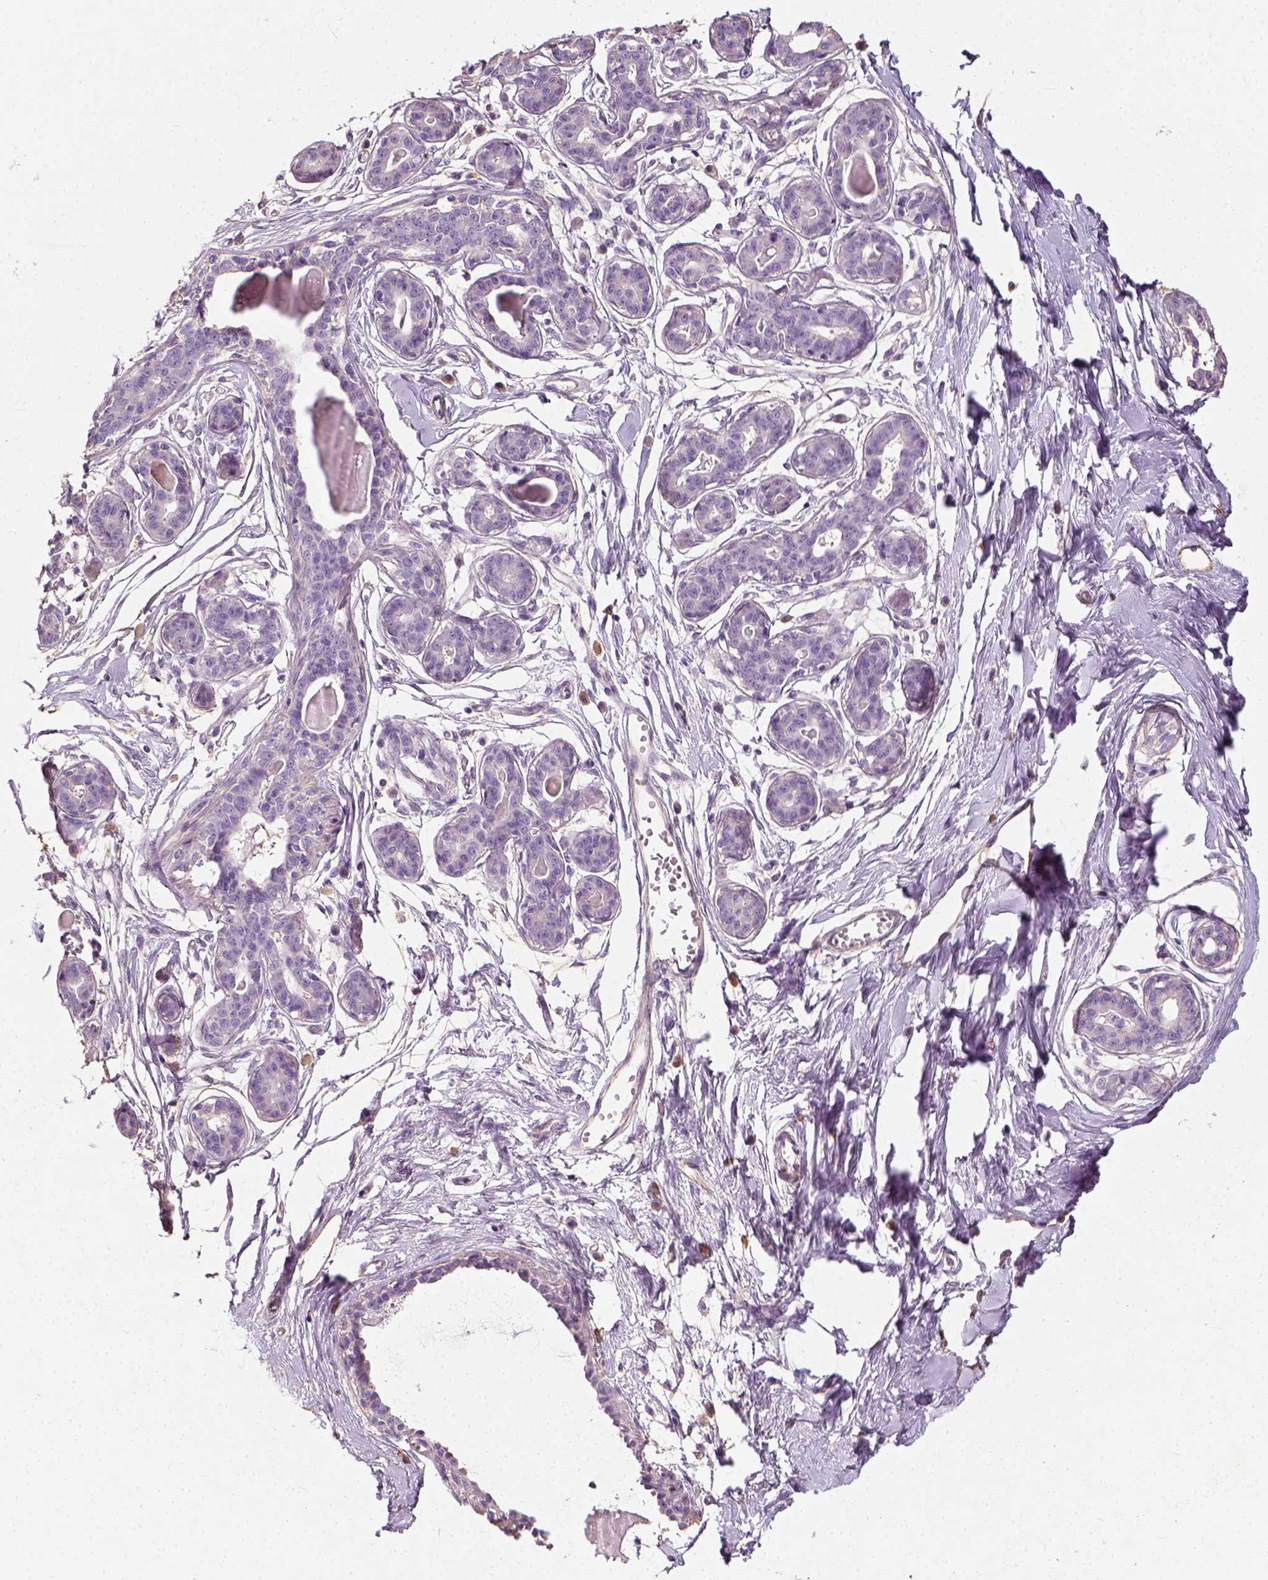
{"staining": {"intensity": "negative", "quantity": "none", "location": "none"}, "tissue": "breast", "cell_type": "Adipocytes", "image_type": "normal", "snomed": [{"axis": "morphology", "description": "Normal tissue, NOS"}, {"axis": "topography", "description": "Breast"}], "caption": "An immunohistochemistry (IHC) photomicrograph of unremarkable breast is shown. There is no staining in adipocytes of breast. Brightfield microscopy of IHC stained with DAB (brown) and hematoxylin (blue), captured at high magnification.", "gene": "DHCR24", "patient": {"sex": "female", "age": 45}}